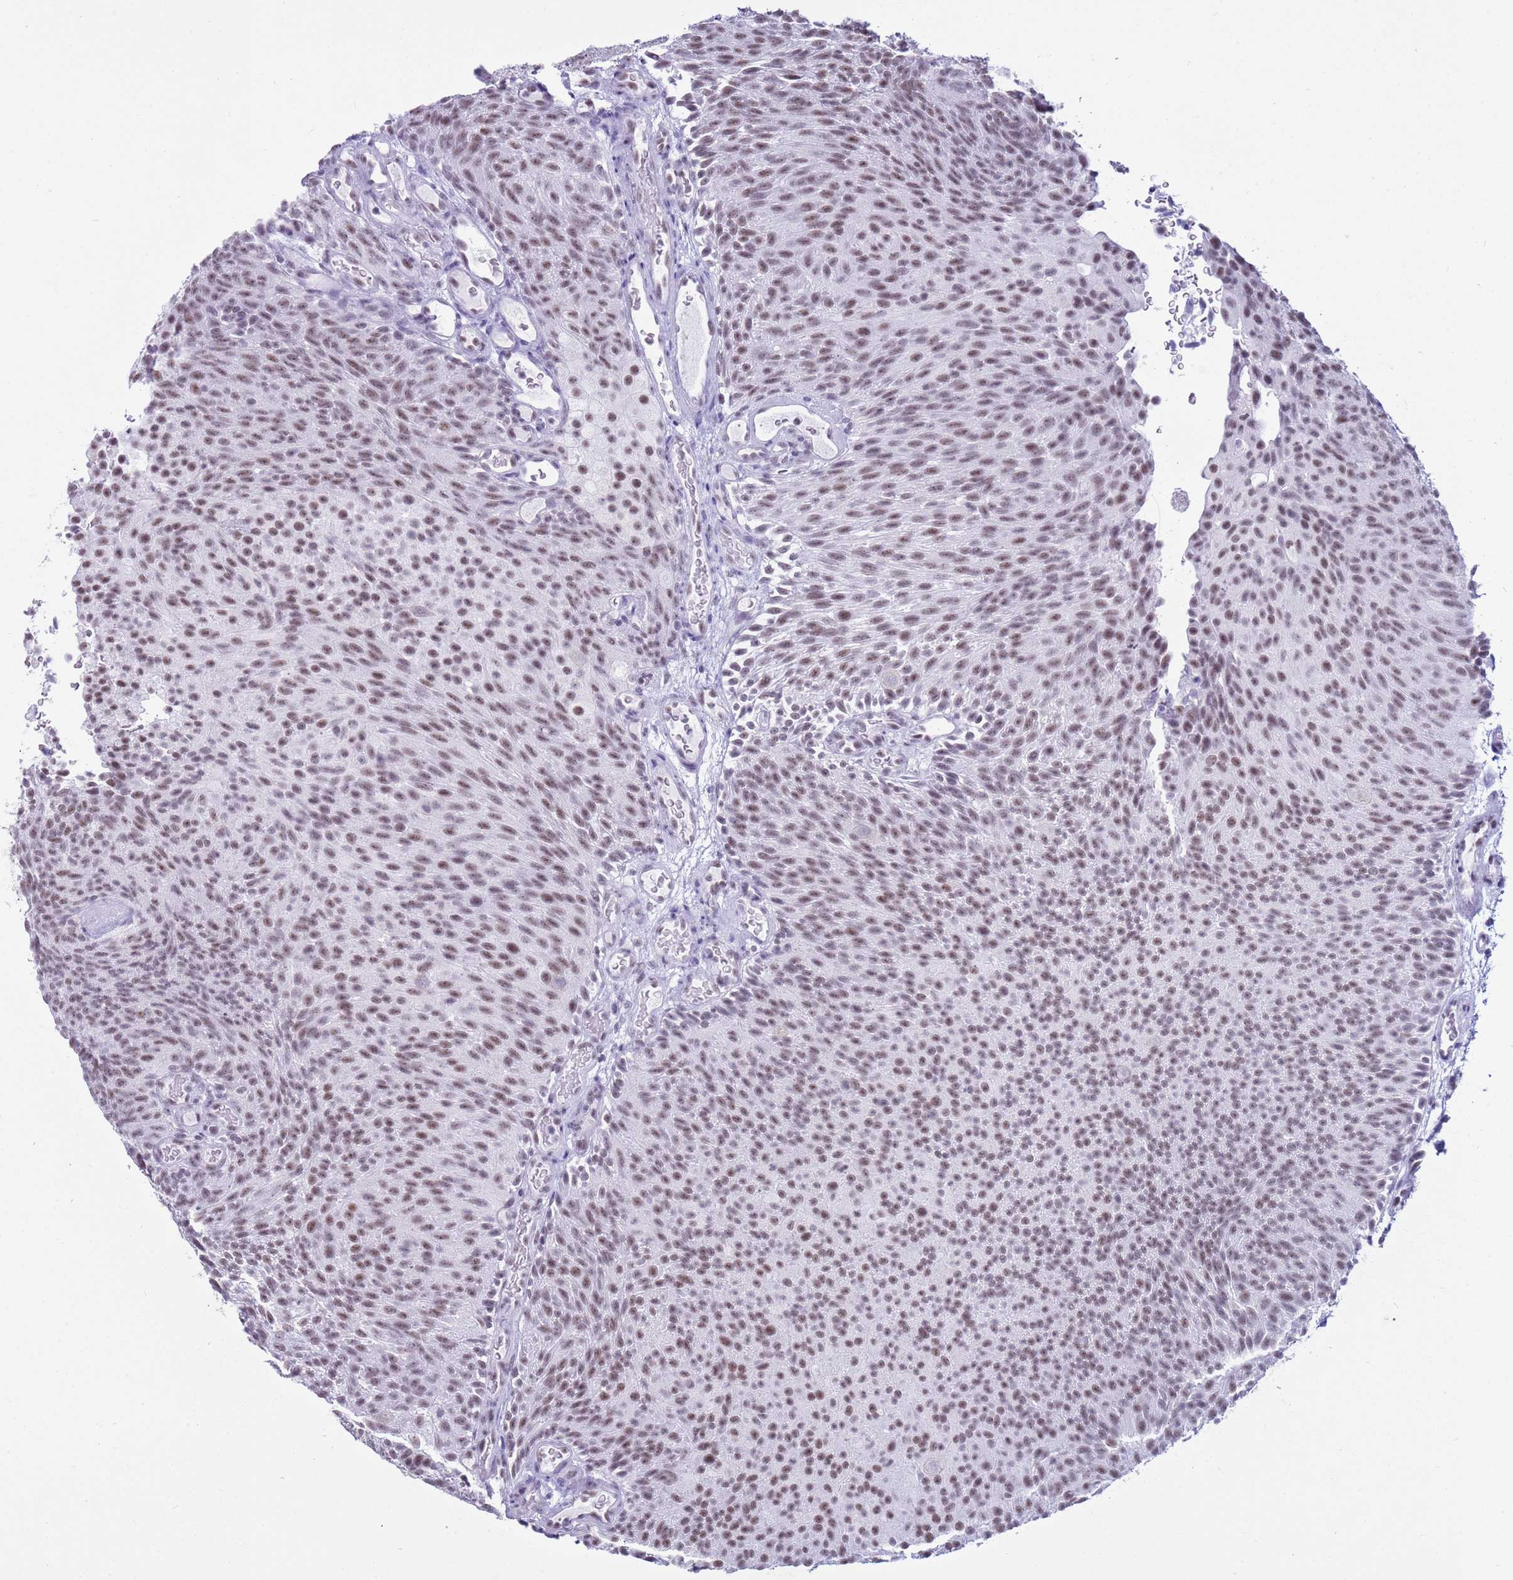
{"staining": {"intensity": "moderate", "quantity": ">75%", "location": "nuclear"}, "tissue": "urothelial cancer", "cell_type": "Tumor cells", "image_type": "cancer", "snomed": [{"axis": "morphology", "description": "Urothelial carcinoma, Low grade"}, {"axis": "topography", "description": "Urinary bladder"}], "caption": "Immunohistochemical staining of urothelial cancer demonstrates medium levels of moderate nuclear protein positivity in about >75% of tumor cells.", "gene": "DHX15", "patient": {"sex": "male", "age": 78}}